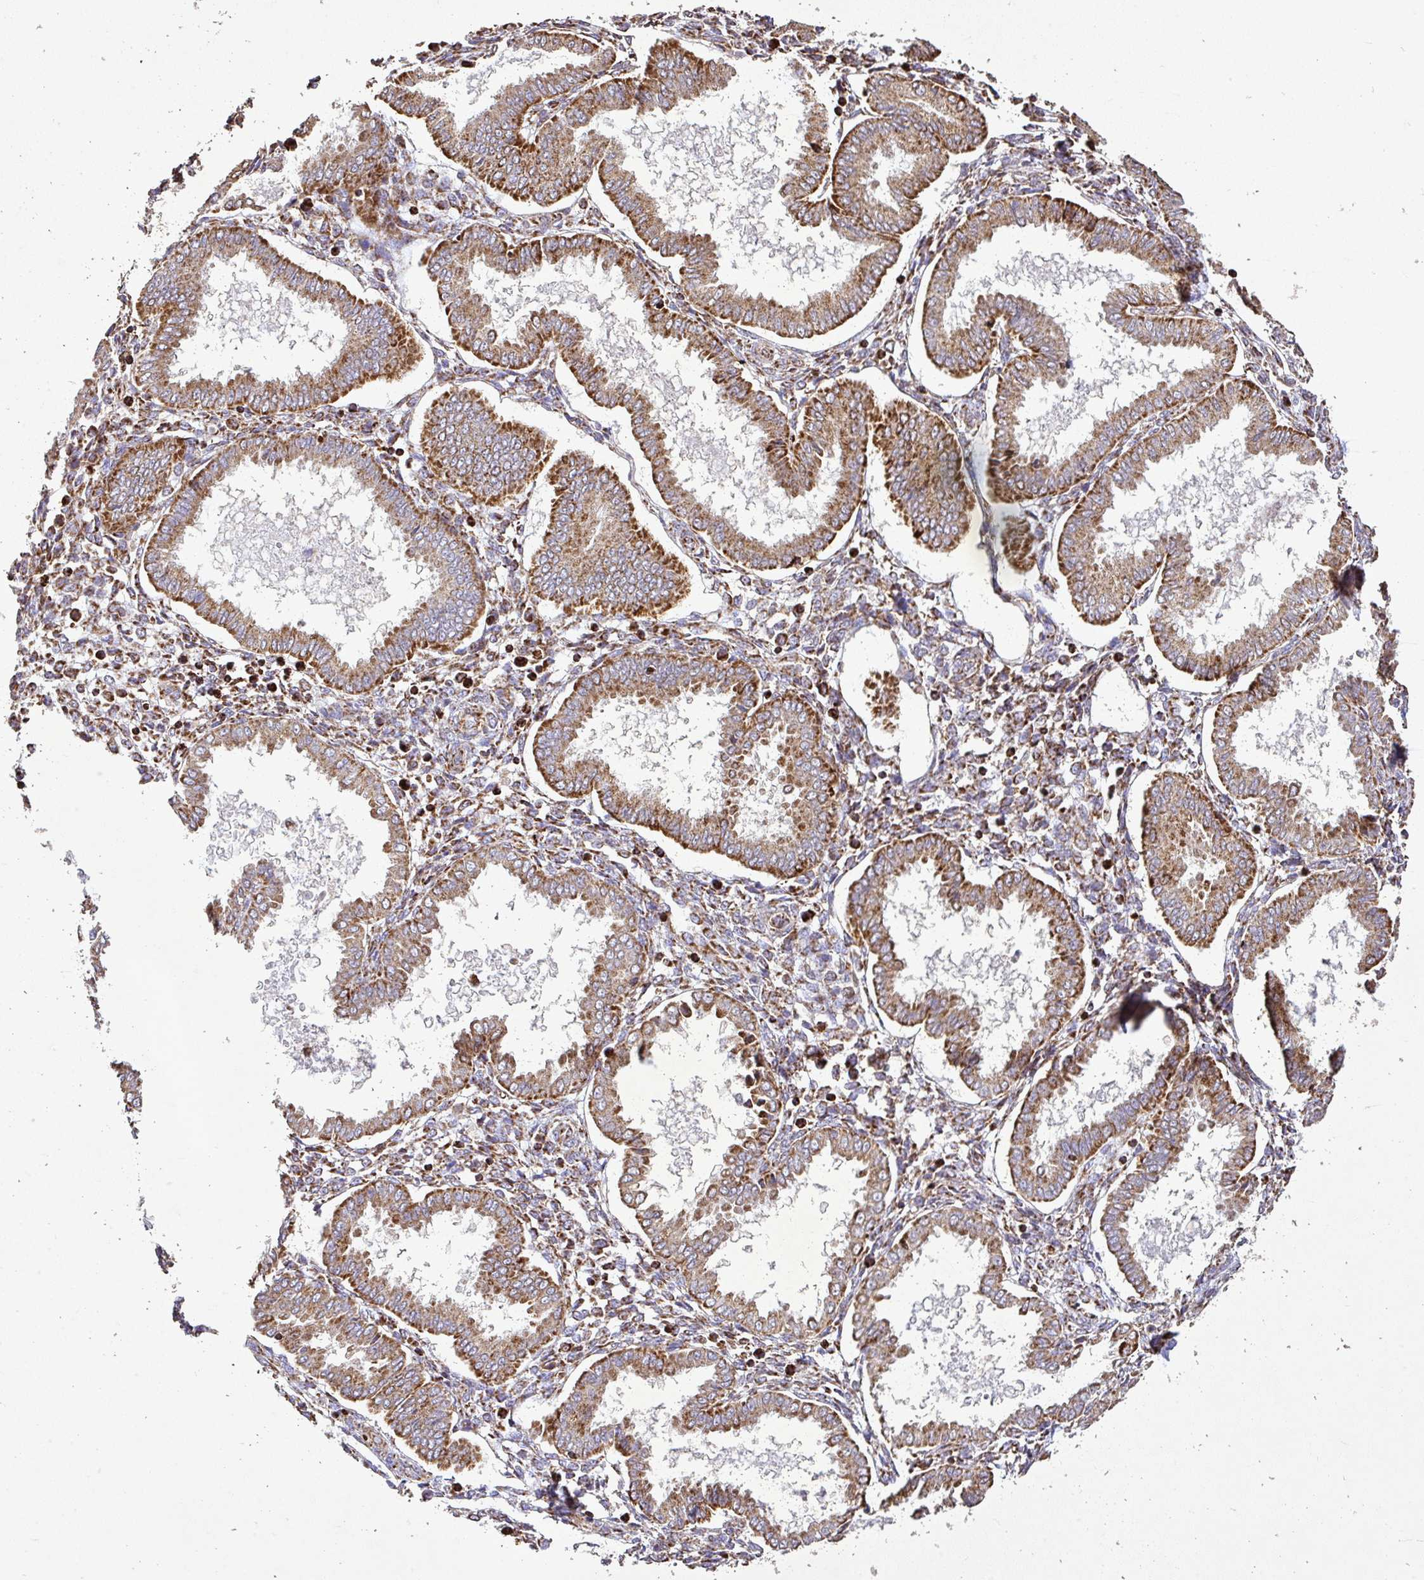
{"staining": {"intensity": "moderate", "quantity": "25%-75%", "location": "cytoplasmic/membranous"}, "tissue": "endometrium", "cell_type": "Cells in endometrial stroma", "image_type": "normal", "snomed": [{"axis": "morphology", "description": "Normal tissue, NOS"}, {"axis": "topography", "description": "Endometrium"}], "caption": "IHC image of unremarkable endometrium: human endometrium stained using immunohistochemistry reveals medium levels of moderate protein expression localized specifically in the cytoplasmic/membranous of cells in endometrial stroma, appearing as a cytoplasmic/membranous brown color.", "gene": "AGK", "patient": {"sex": "female", "age": 24}}